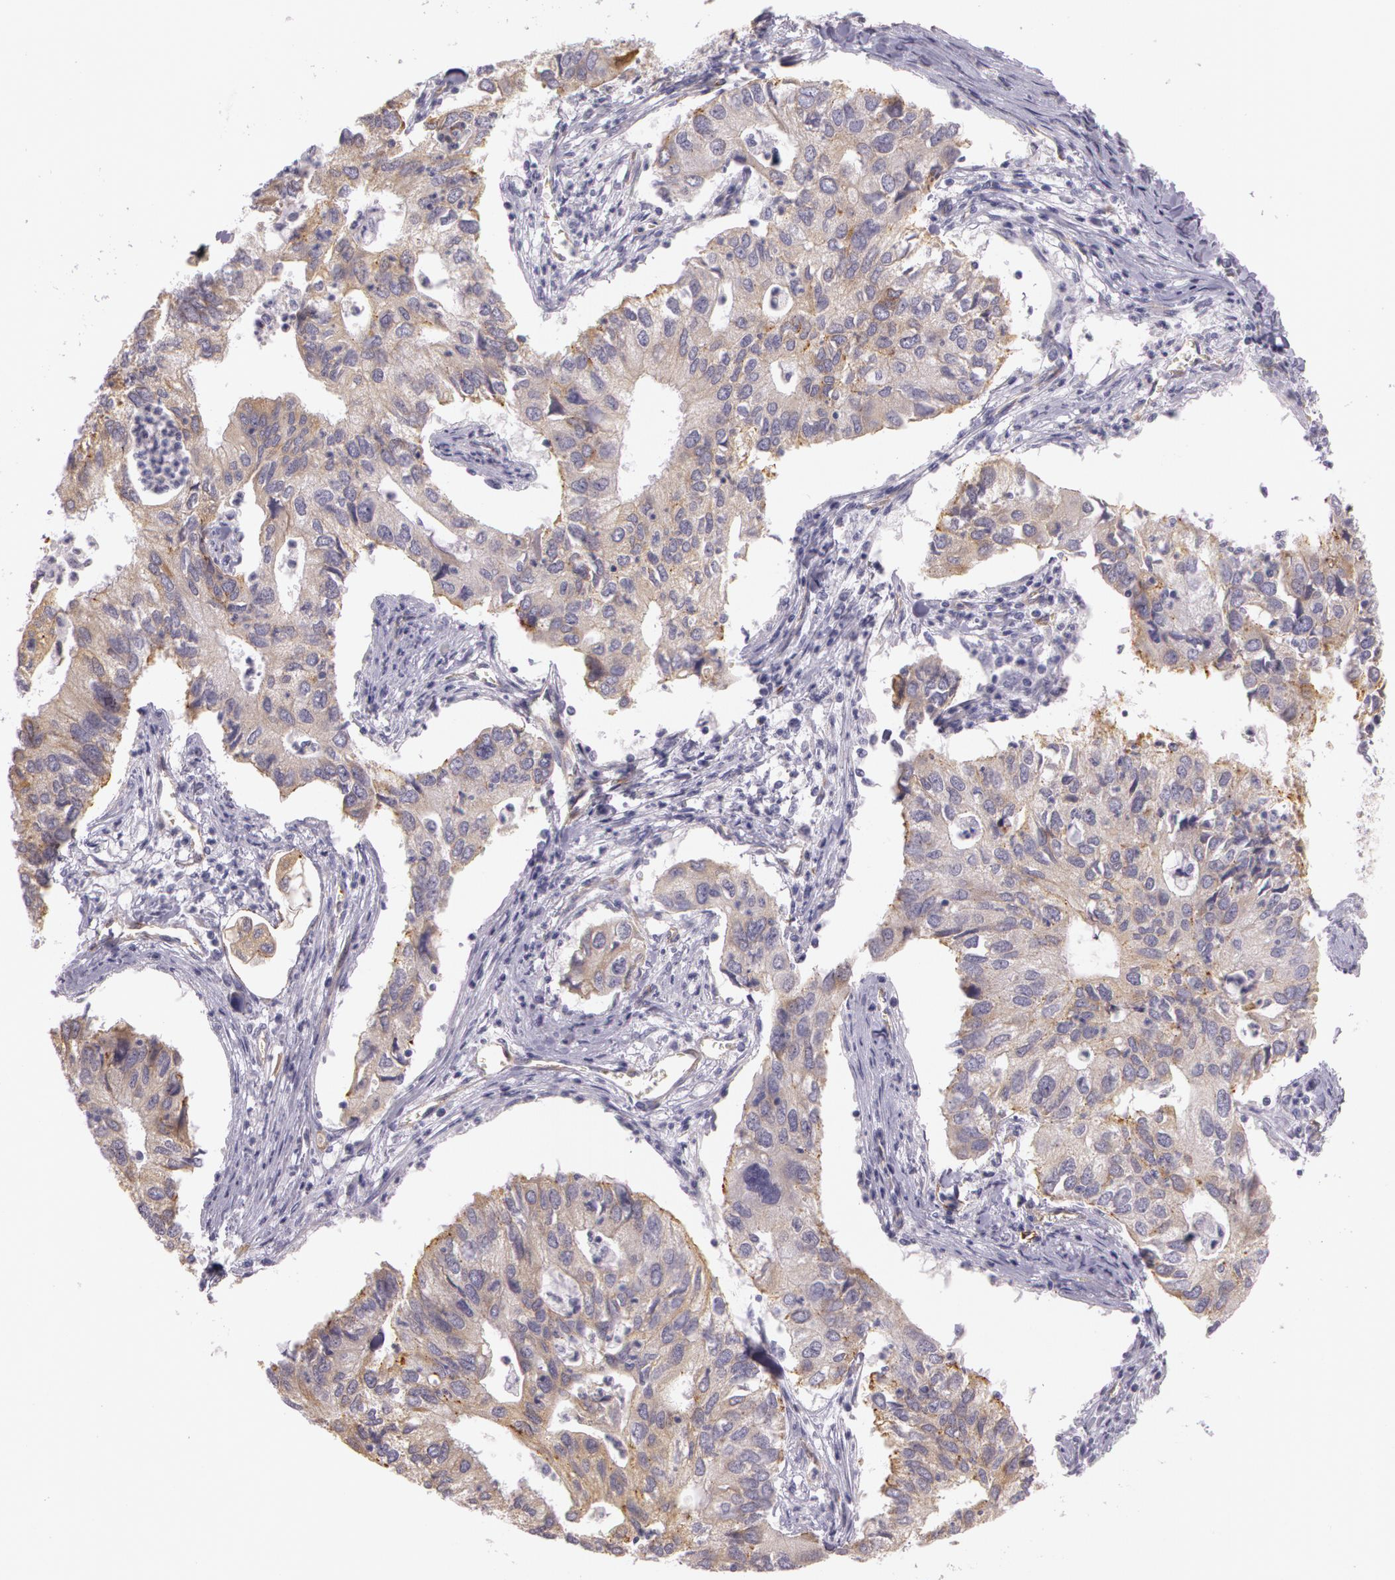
{"staining": {"intensity": "weak", "quantity": ">75%", "location": "cytoplasmic/membranous"}, "tissue": "lung cancer", "cell_type": "Tumor cells", "image_type": "cancer", "snomed": [{"axis": "morphology", "description": "Adenocarcinoma, NOS"}, {"axis": "topography", "description": "Lung"}], "caption": "A photomicrograph of adenocarcinoma (lung) stained for a protein exhibits weak cytoplasmic/membranous brown staining in tumor cells.", "gene": "APP", "patient": {"sex": "male", "age": 48}}